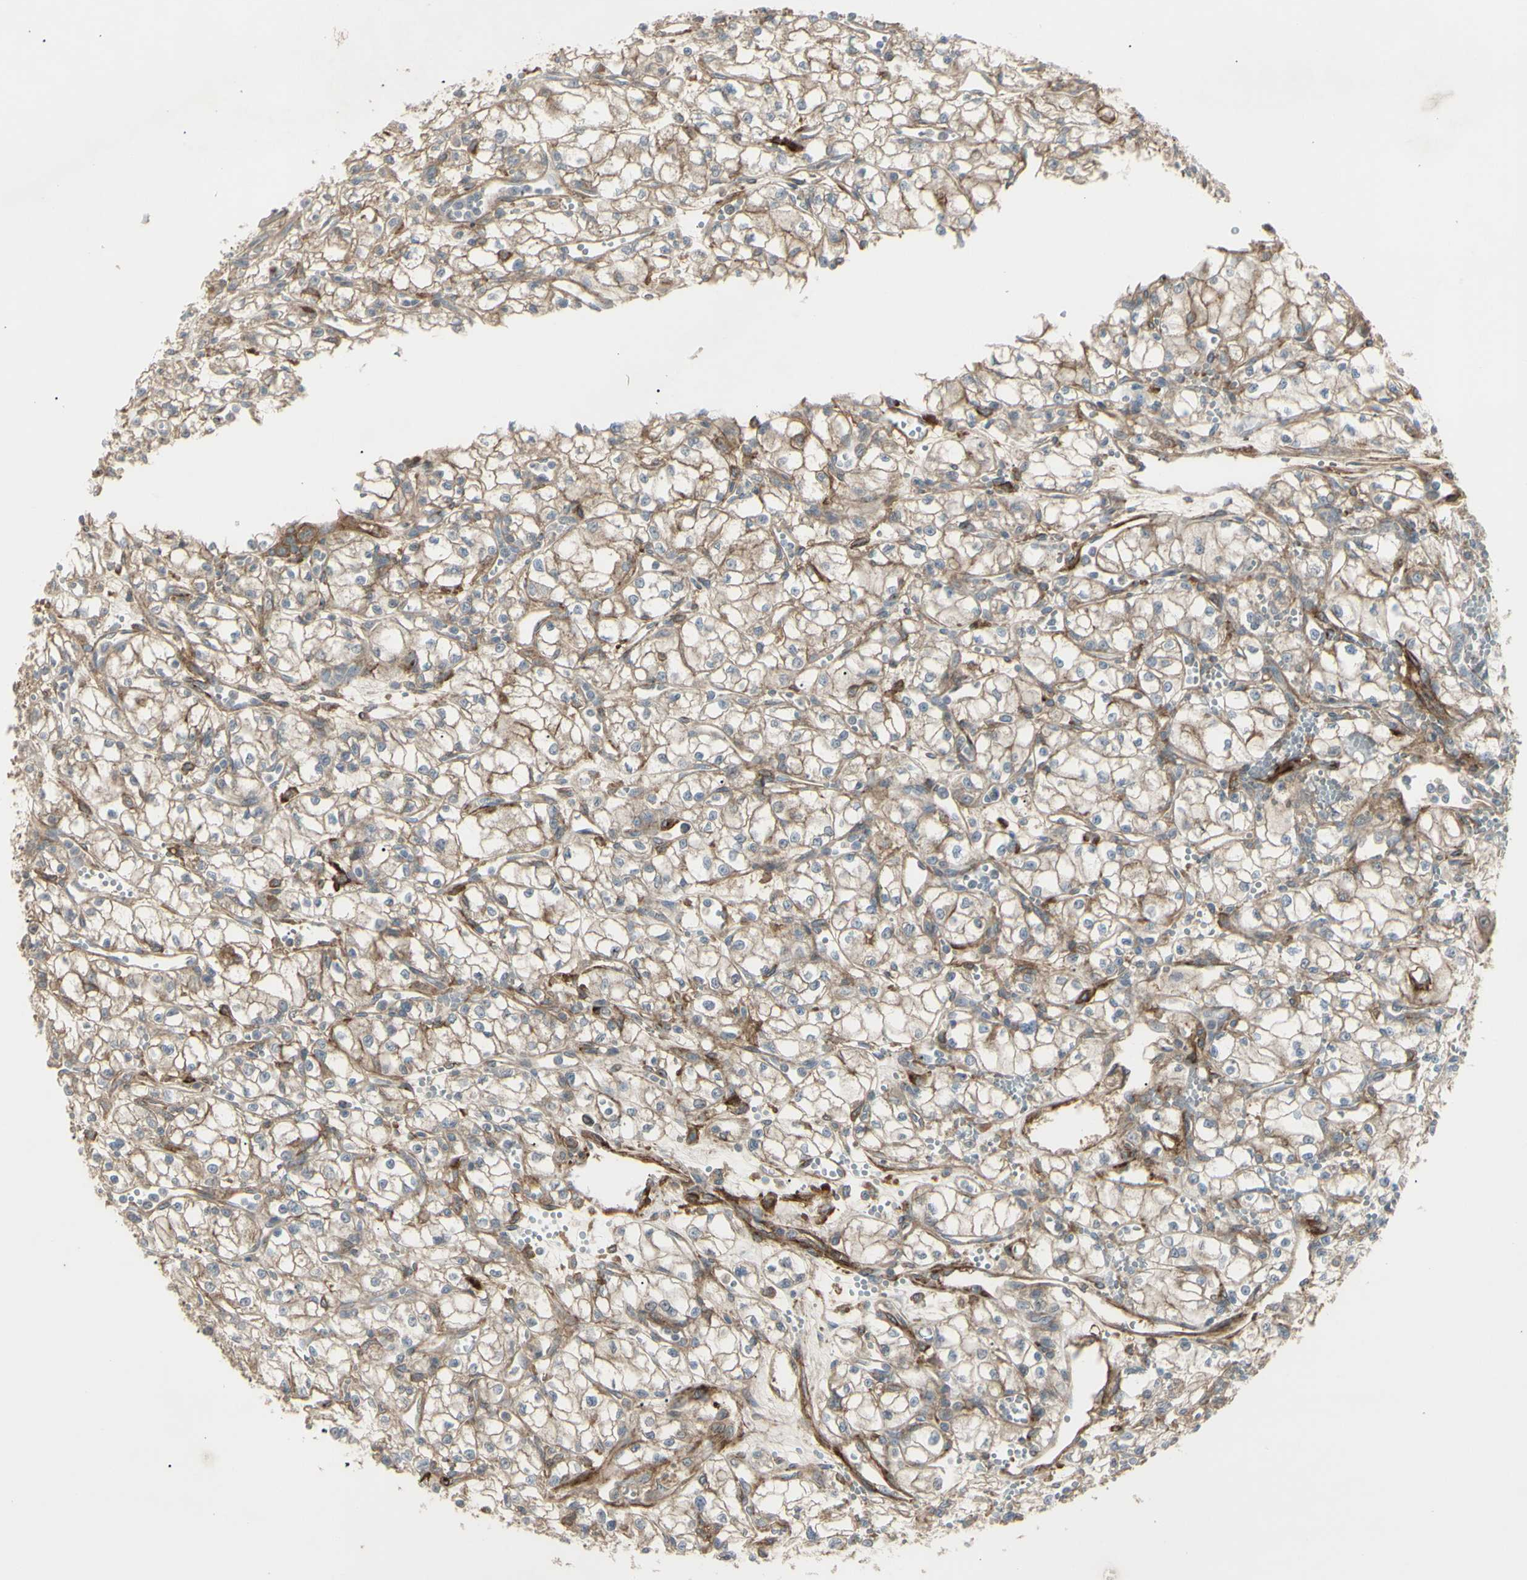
{"staining": {"intensity": "weak", "quantity": "25%-75%", "location": "cytoplasmic/membranous"}, "tissue": "renal cancer", "cell_type": "Tumor cells", "image_type": "cancer", "snomed": [{"axis": "morphology", "description": "Normal tissue, NOS"}, {"axis": "morphology", "description": "Adenocarcinoma, NOS"}, {"axis": "topography", "description": "Kidney"}], "caption": "DAB immunohistochemical staining of adenocarcinoma (renal) exhibits weak cytoplasmic/membranous protein staining in approximately 25%-75% of tumor cells.", "gene": "CD276", "patient": {"sex": "male", "age": 59}}